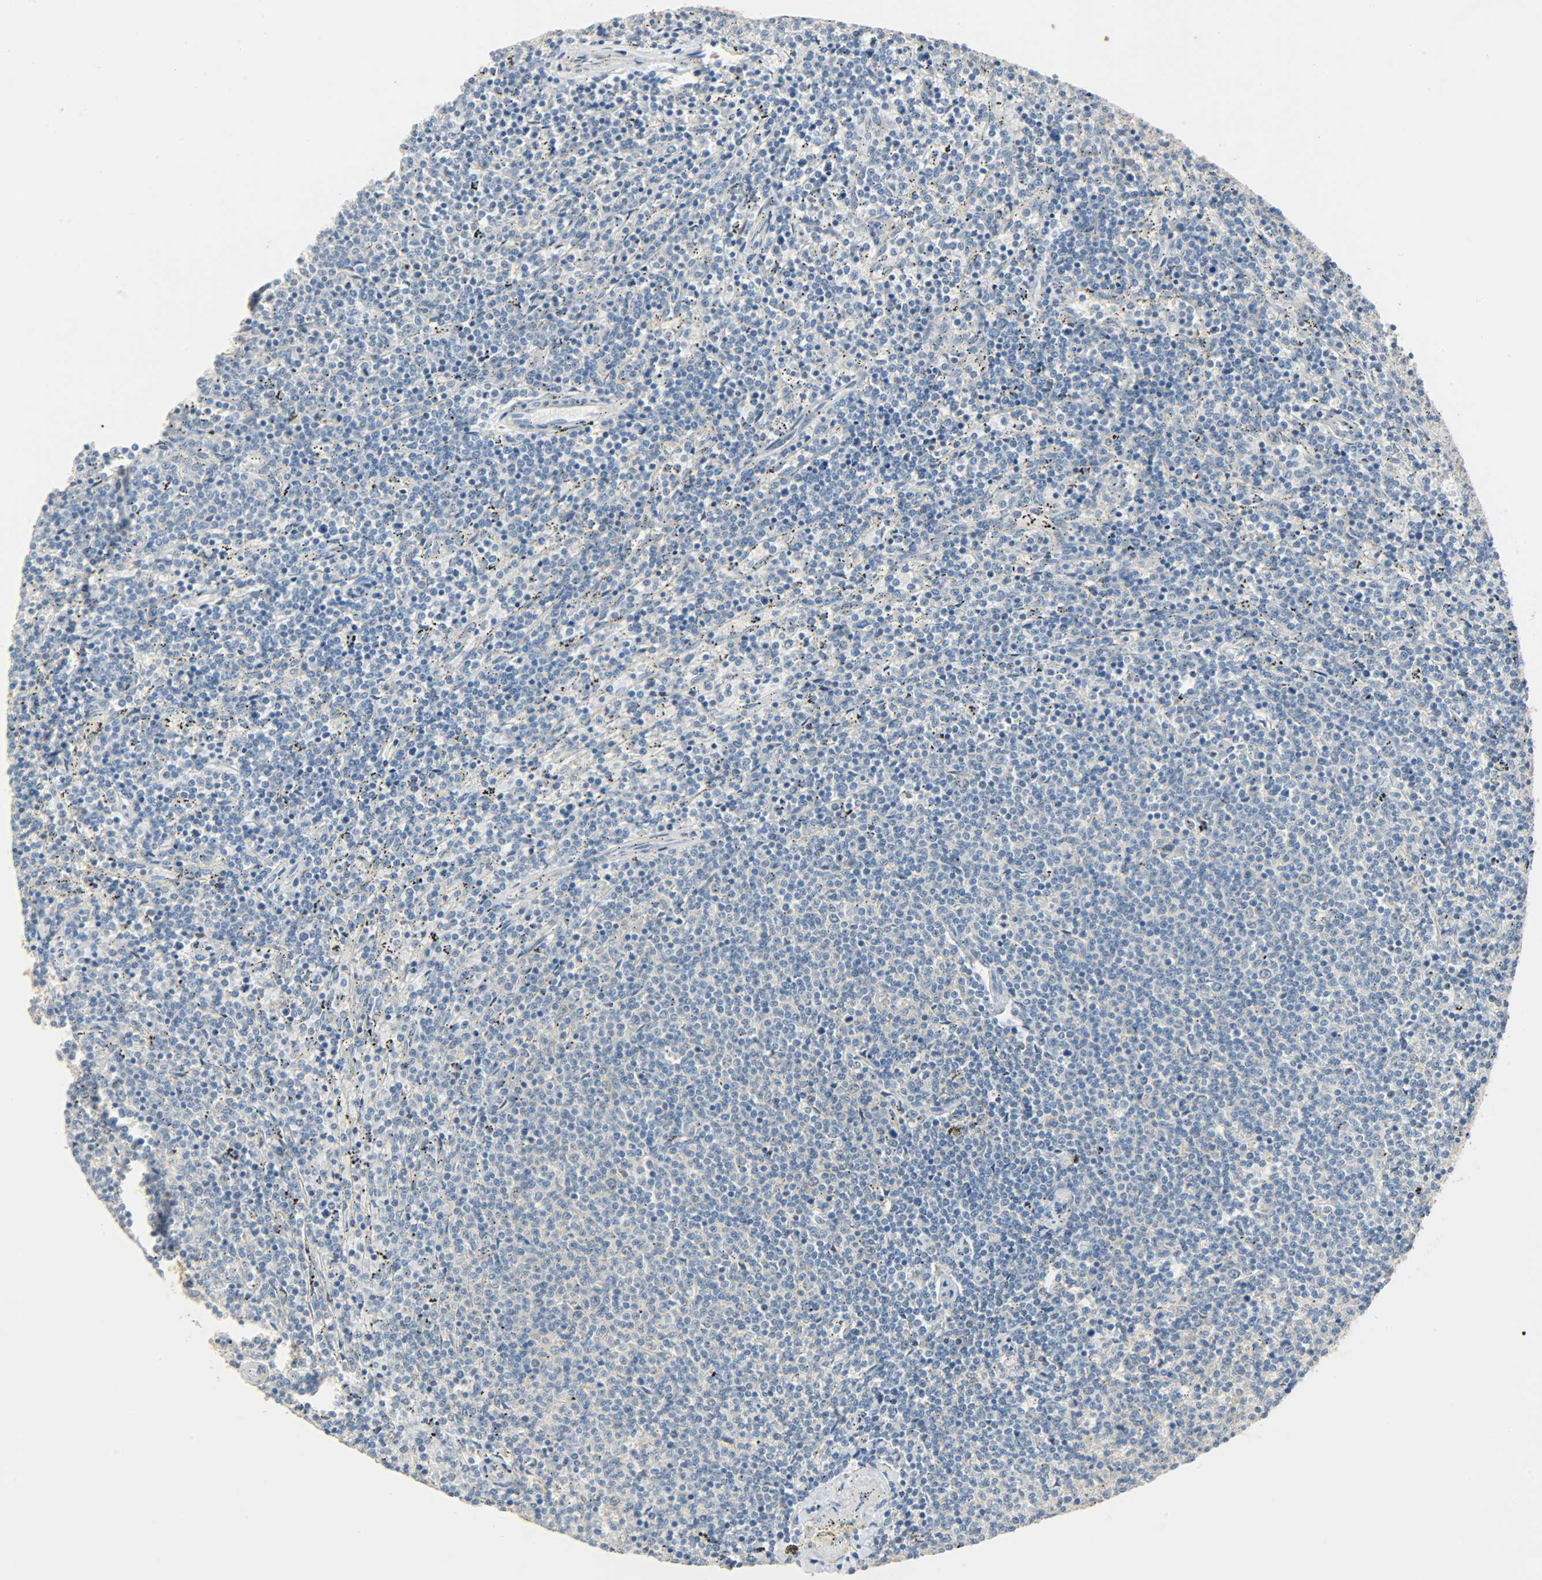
{"staining": {"intensity": "negative", "quantity": "none", "location": "none"}, "tissue": "lymphoma", "cell_type": "Tumor cells", "image_type": "cancer", "snomed": [{"axis": "morphology", "description": "Malignant lymphoma, non-Hodgkin's type, Low grade"}, {"axis": "topography", "description": "Spleen"}], "caption": "Malignant lymphoma, non-Hodgkin's type (low-grade) stained for a protein using immunohistochemistry (IHC) reveals no positivity tumor cells.", "gene": "USP13", "patient": {"sex": "female", "age": 50}}